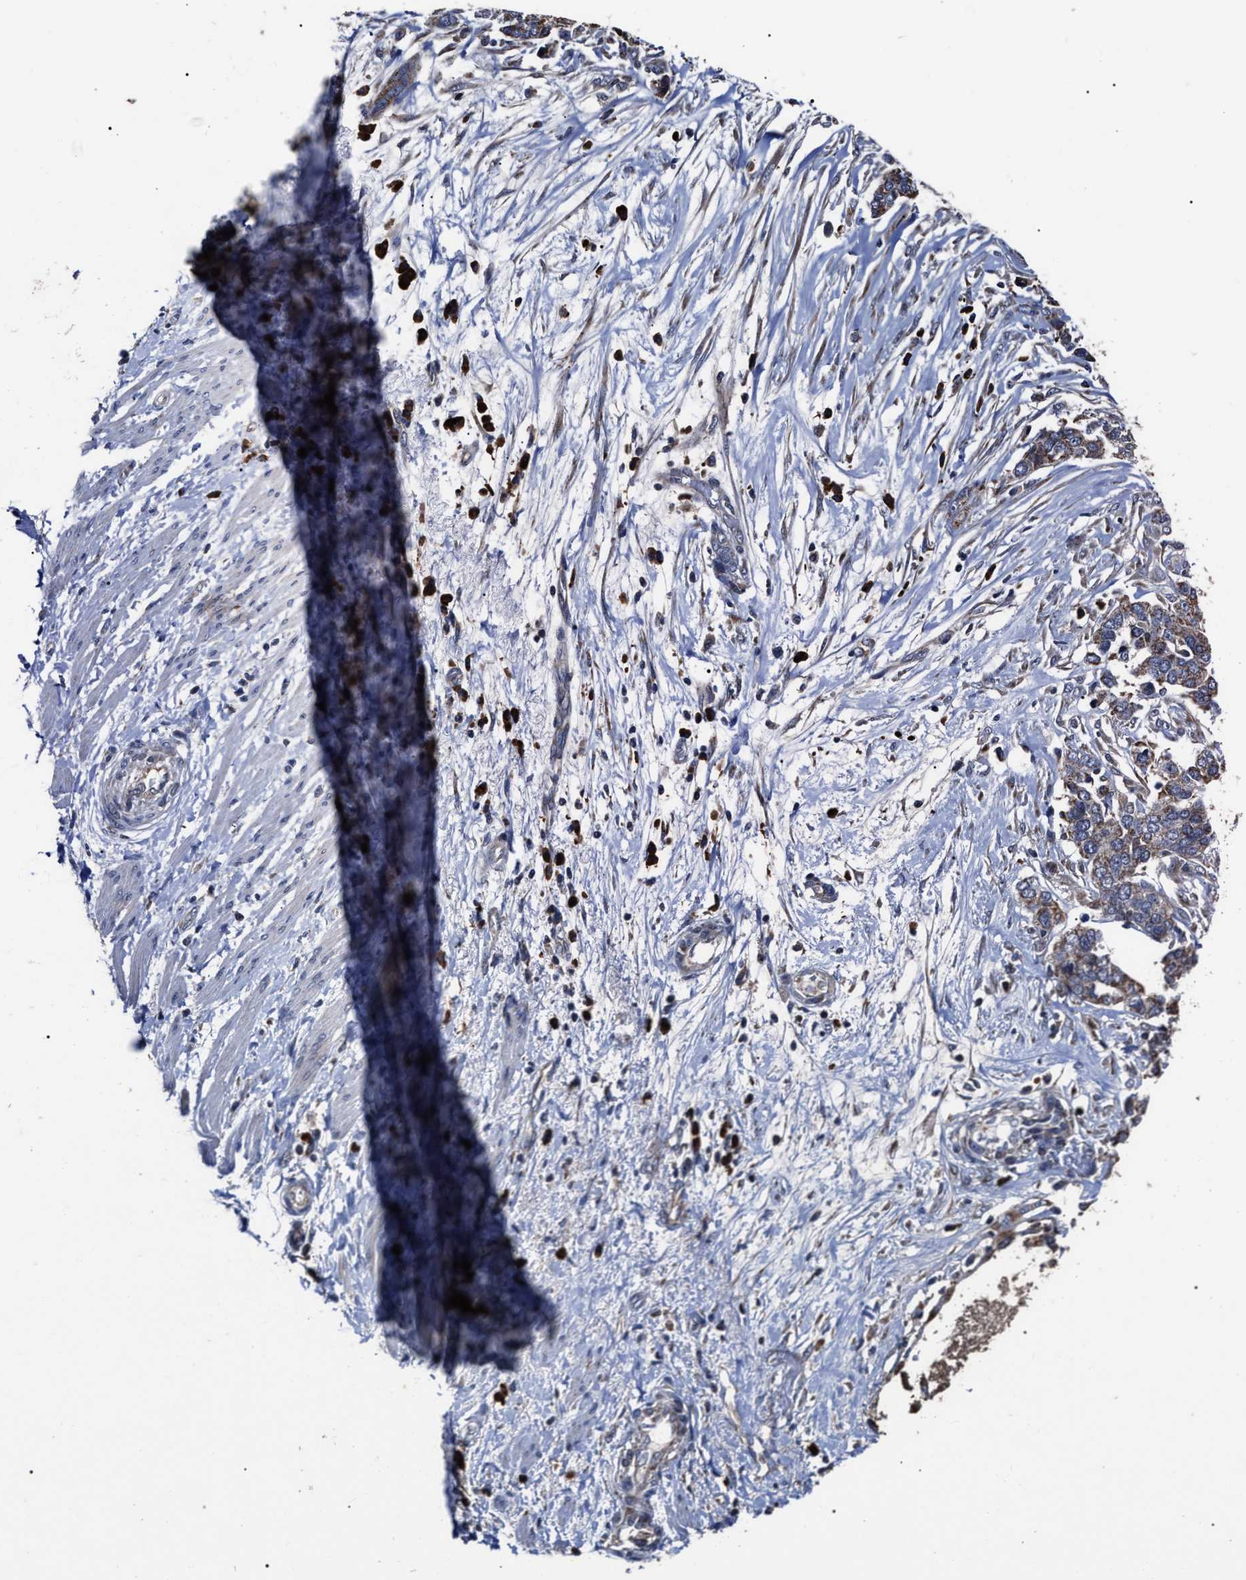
{"staining": {"intensity": "weak", "quantity": ">75%", "location": "cytoplasmic/membranous"}, "tissue": "ovarian cancer", "cell_type": "Tumor cells", "image_type": "cancer", "snomed": [{"axis": "morphology", "description": "Cystadenocarcinoma, serous, NOS"}, {"axis": "topography", "description": "Ovary"}], "caption": "Protein analysis of ovarian cancer tissue exhibits weak cytoplasmic/membranous staining in about >75% of tumor cells. (brown staining indicates protein expression, while blue staining denotes nuclei).", "gene": "MACC1", "patient": {"sex": "female", "age": 44}}